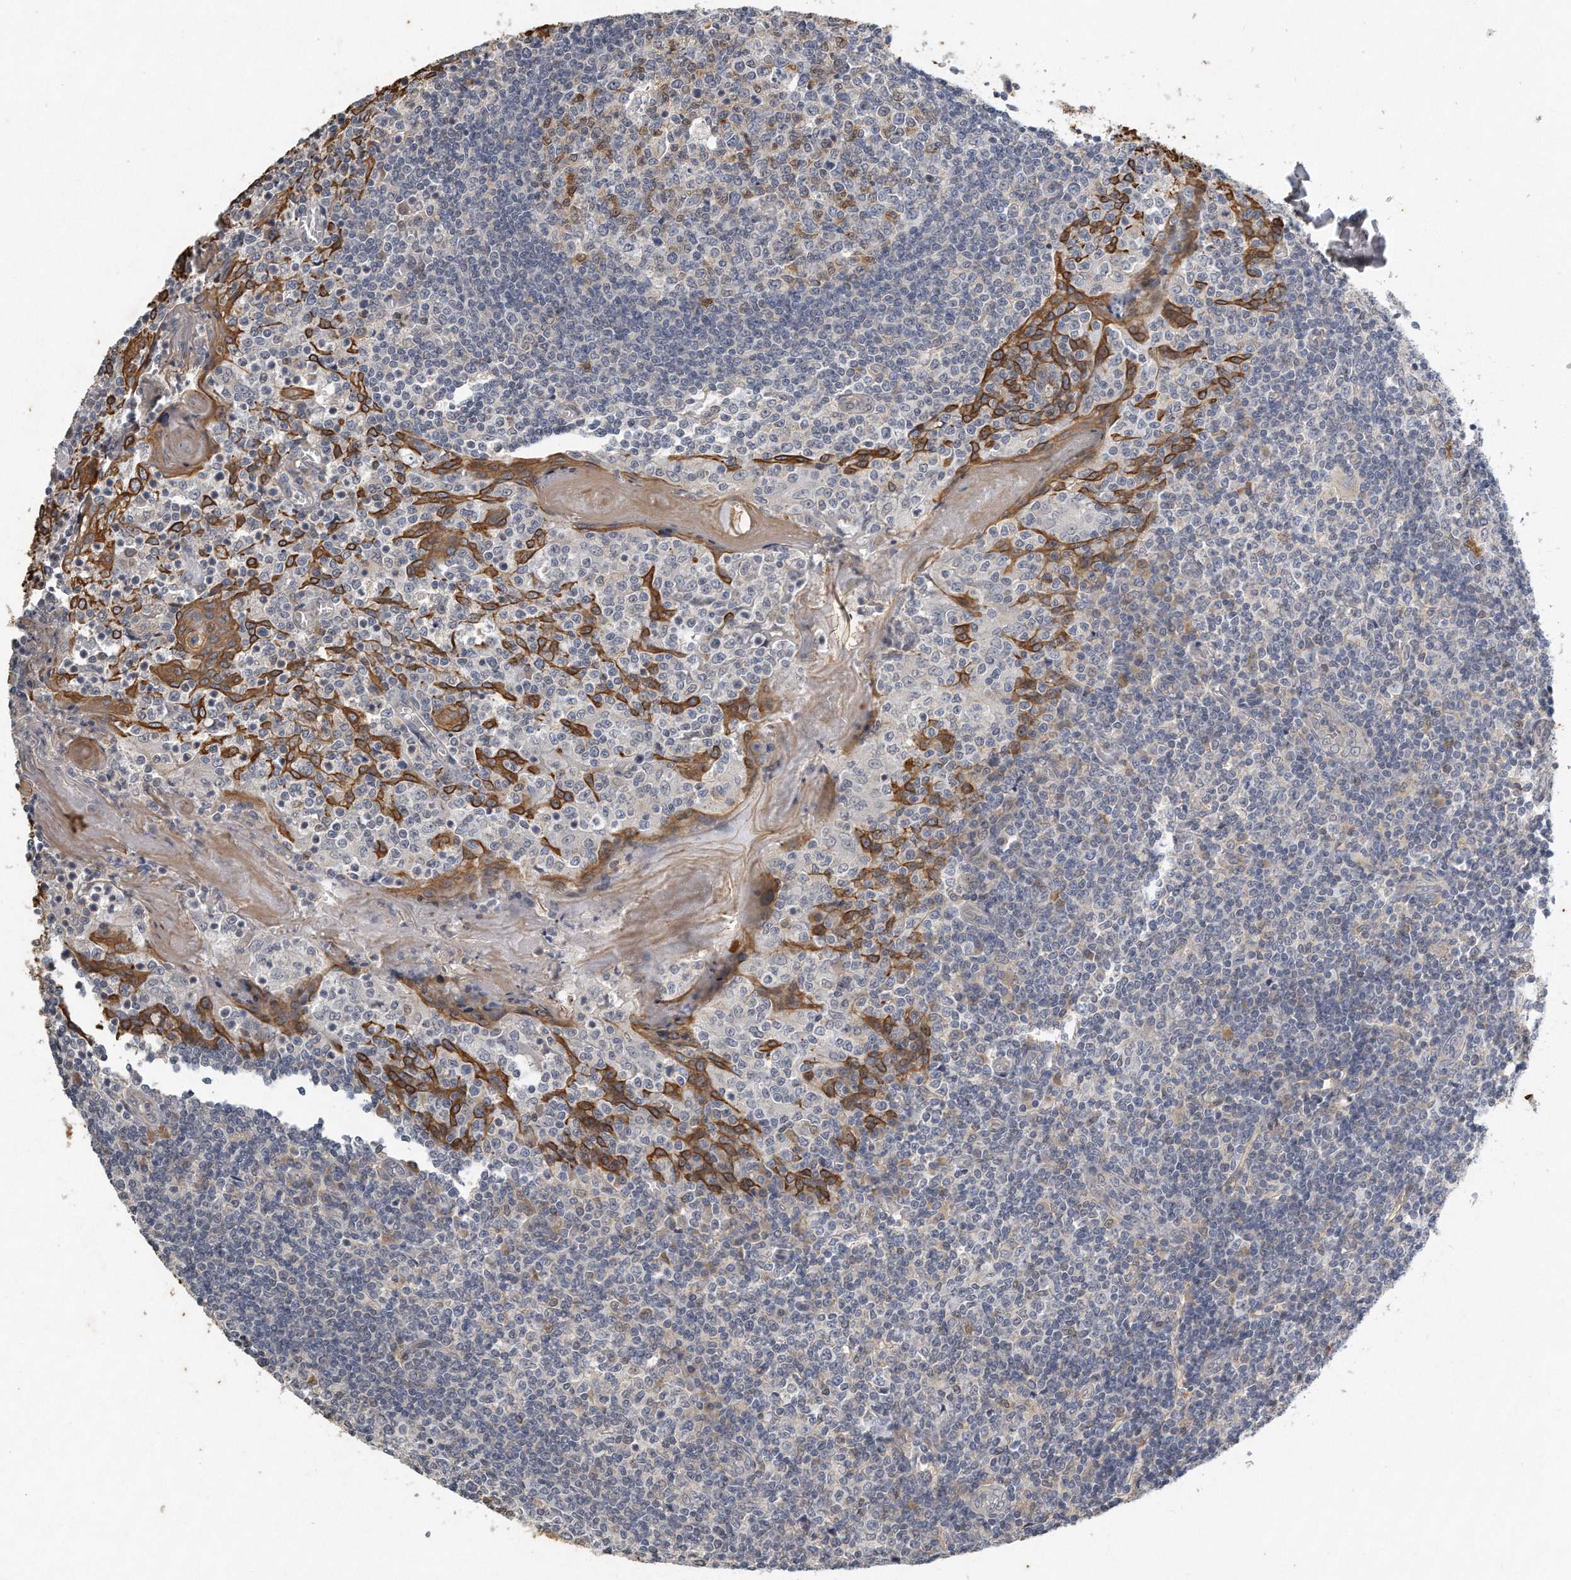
{"staining": {"intensity": "moderate", "quantity": "<25%", "location": "cytoplasmic/membranous"}, "tissue": "tonsil", "cell_type": "Germinal center cells", "image_type": "normal", "snomed": [{"axis": "morphology", "description": "Normal tissue, NOS"}, {"axis": "topography", "description": "Tonsil"}], "caption": "Immunohistochemistry (IHC) micrograph of benign tonsil stained for a protein (brown), which shows low levels of moderate cytoplasmic/membranous staining in about <25% of germinal center cells.", "gene": "CAMK1", "patient": {"sex": "female", "age": 19}}